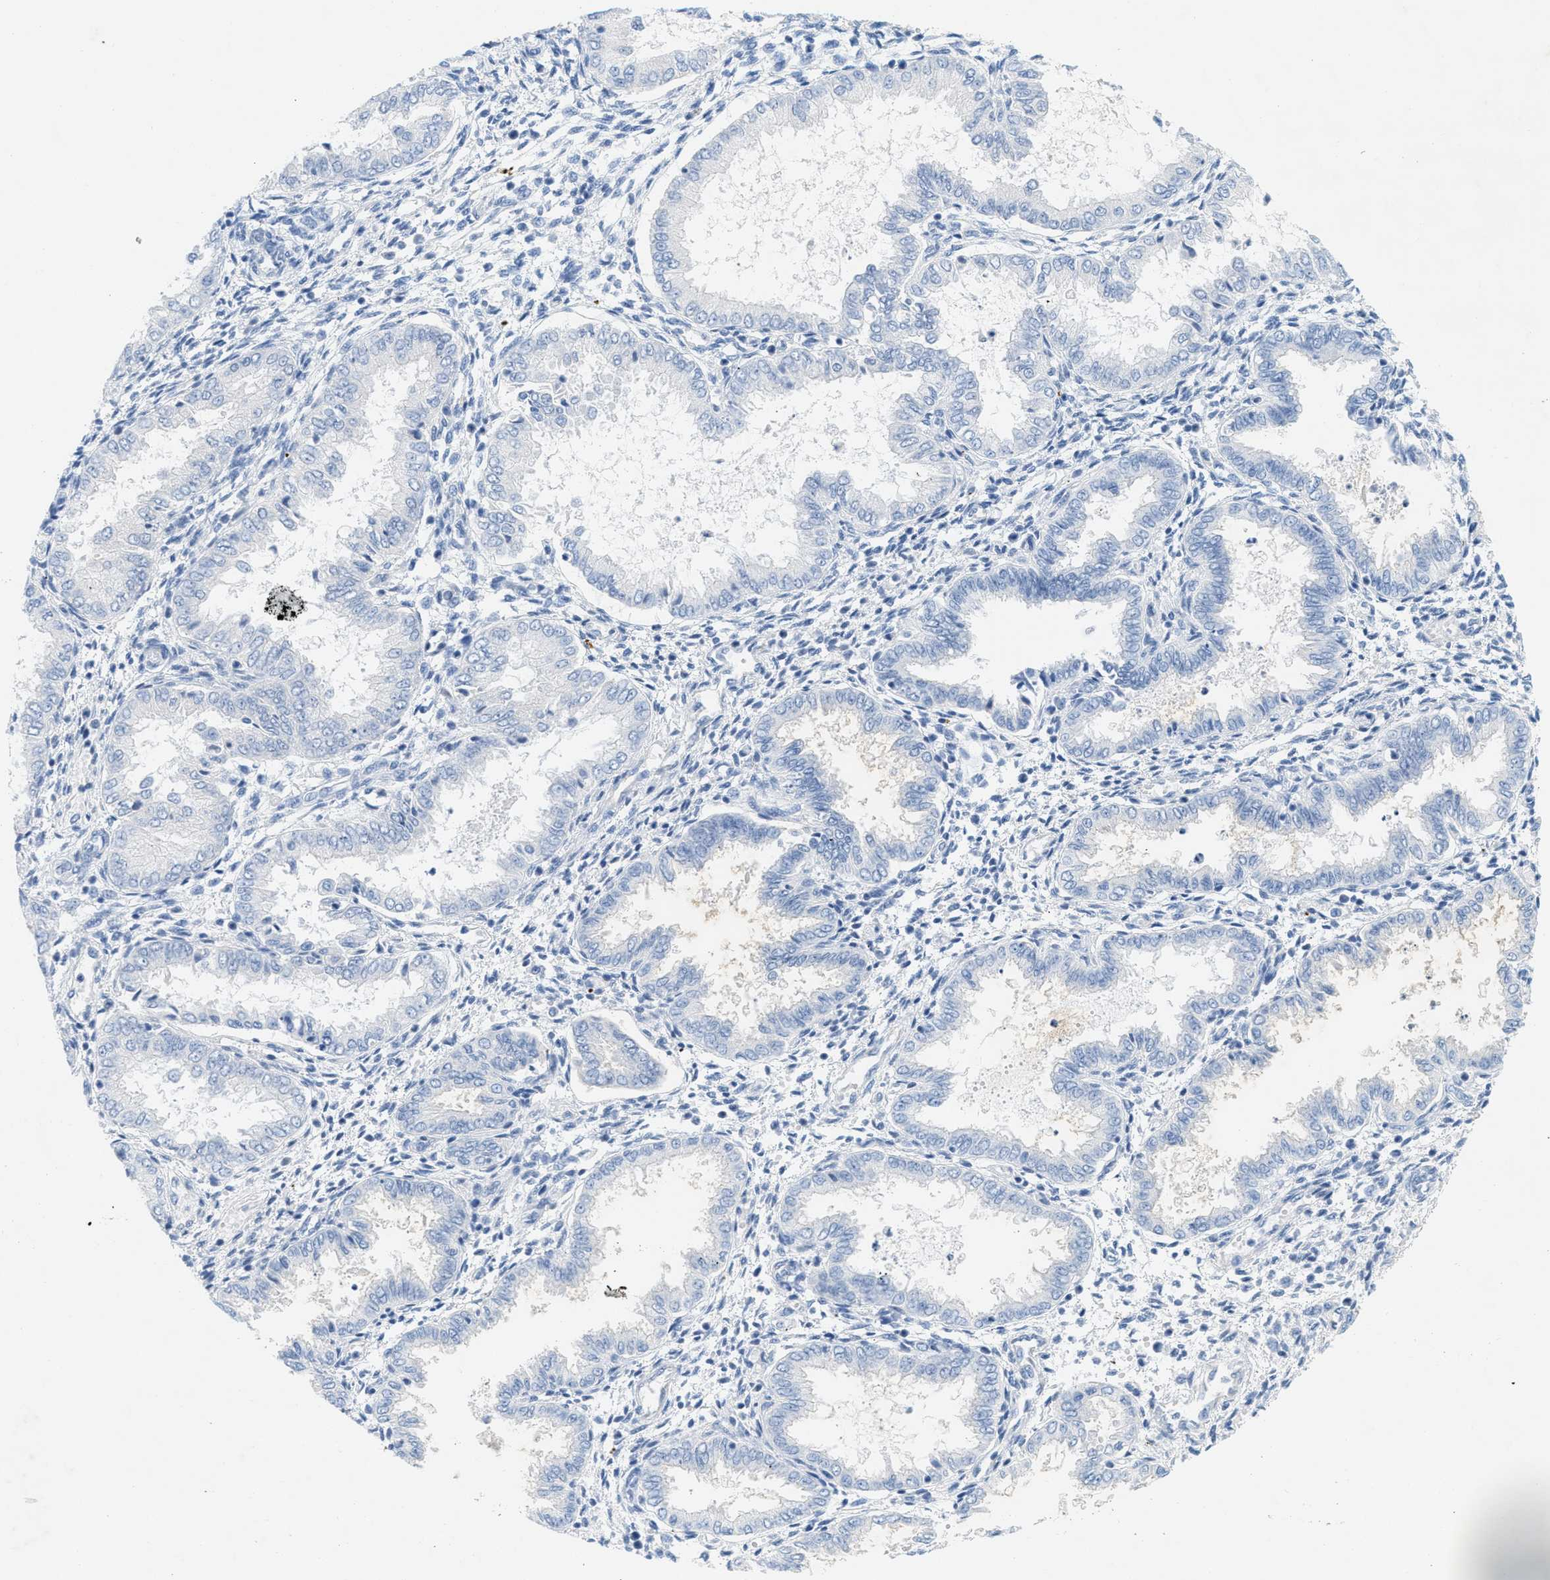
{"staining": {"intensity": "negative", "quantity": "none", "location": "none"}, "tissue": "endometrium", "cell_type": "Cells in endometrial stroma", "image_type": "normal", "snomed": [{"axis": "morphology", "description": "Normal tissue, NOS"}, {"axis": "topography", "description": "Endometrium"}], "caption": "Endometrium was stained to show a protein in brown. There is no significant positivity in cells in endometrial stroma. (DAB (3,3'-diaminobenzidine) immunohistochemistry, high magnification).", "gene": "HLTF", "patient": {"sex": "female", "age": 33}}